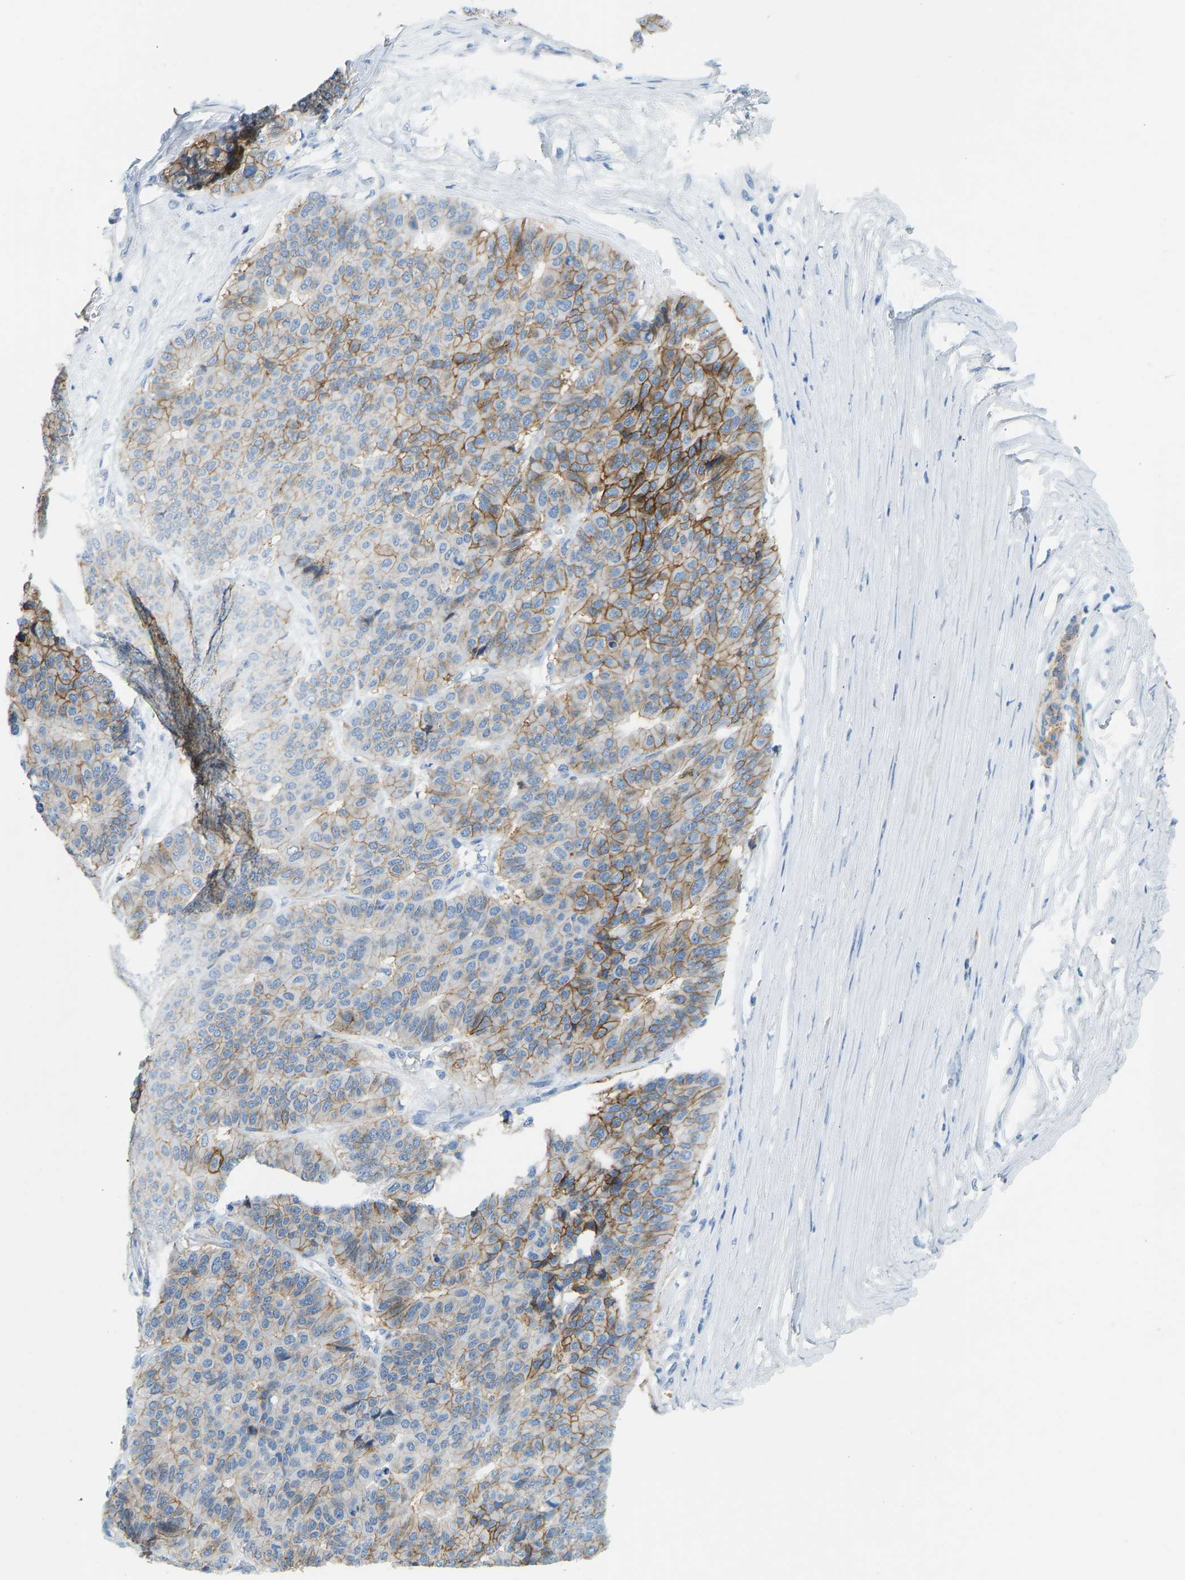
{"staining": {"intensity": "moderate", "quantity": ">75%", "location": "cytoplasmic/membranous"}, "tissue": "pancreatic cancer", "cell_type": "Tumor cells", "image_type": "cancer", "snomed": [{"axis": "morphology", "description": "Adenocarcinoma, NOS"}, {"axis": "topography", "description": "Pancreas"}], "caption": "The photomicrograph demonstrates a brown stain indicating the presence of a protein in the cytoplasmic/membranous of tumor cells in pancreatic cancer. (DAB = brown stain, brightfield microscopy at high magnification).", "gene": "ATP1A1", "patient": {"sex": "male", "age": 50}}